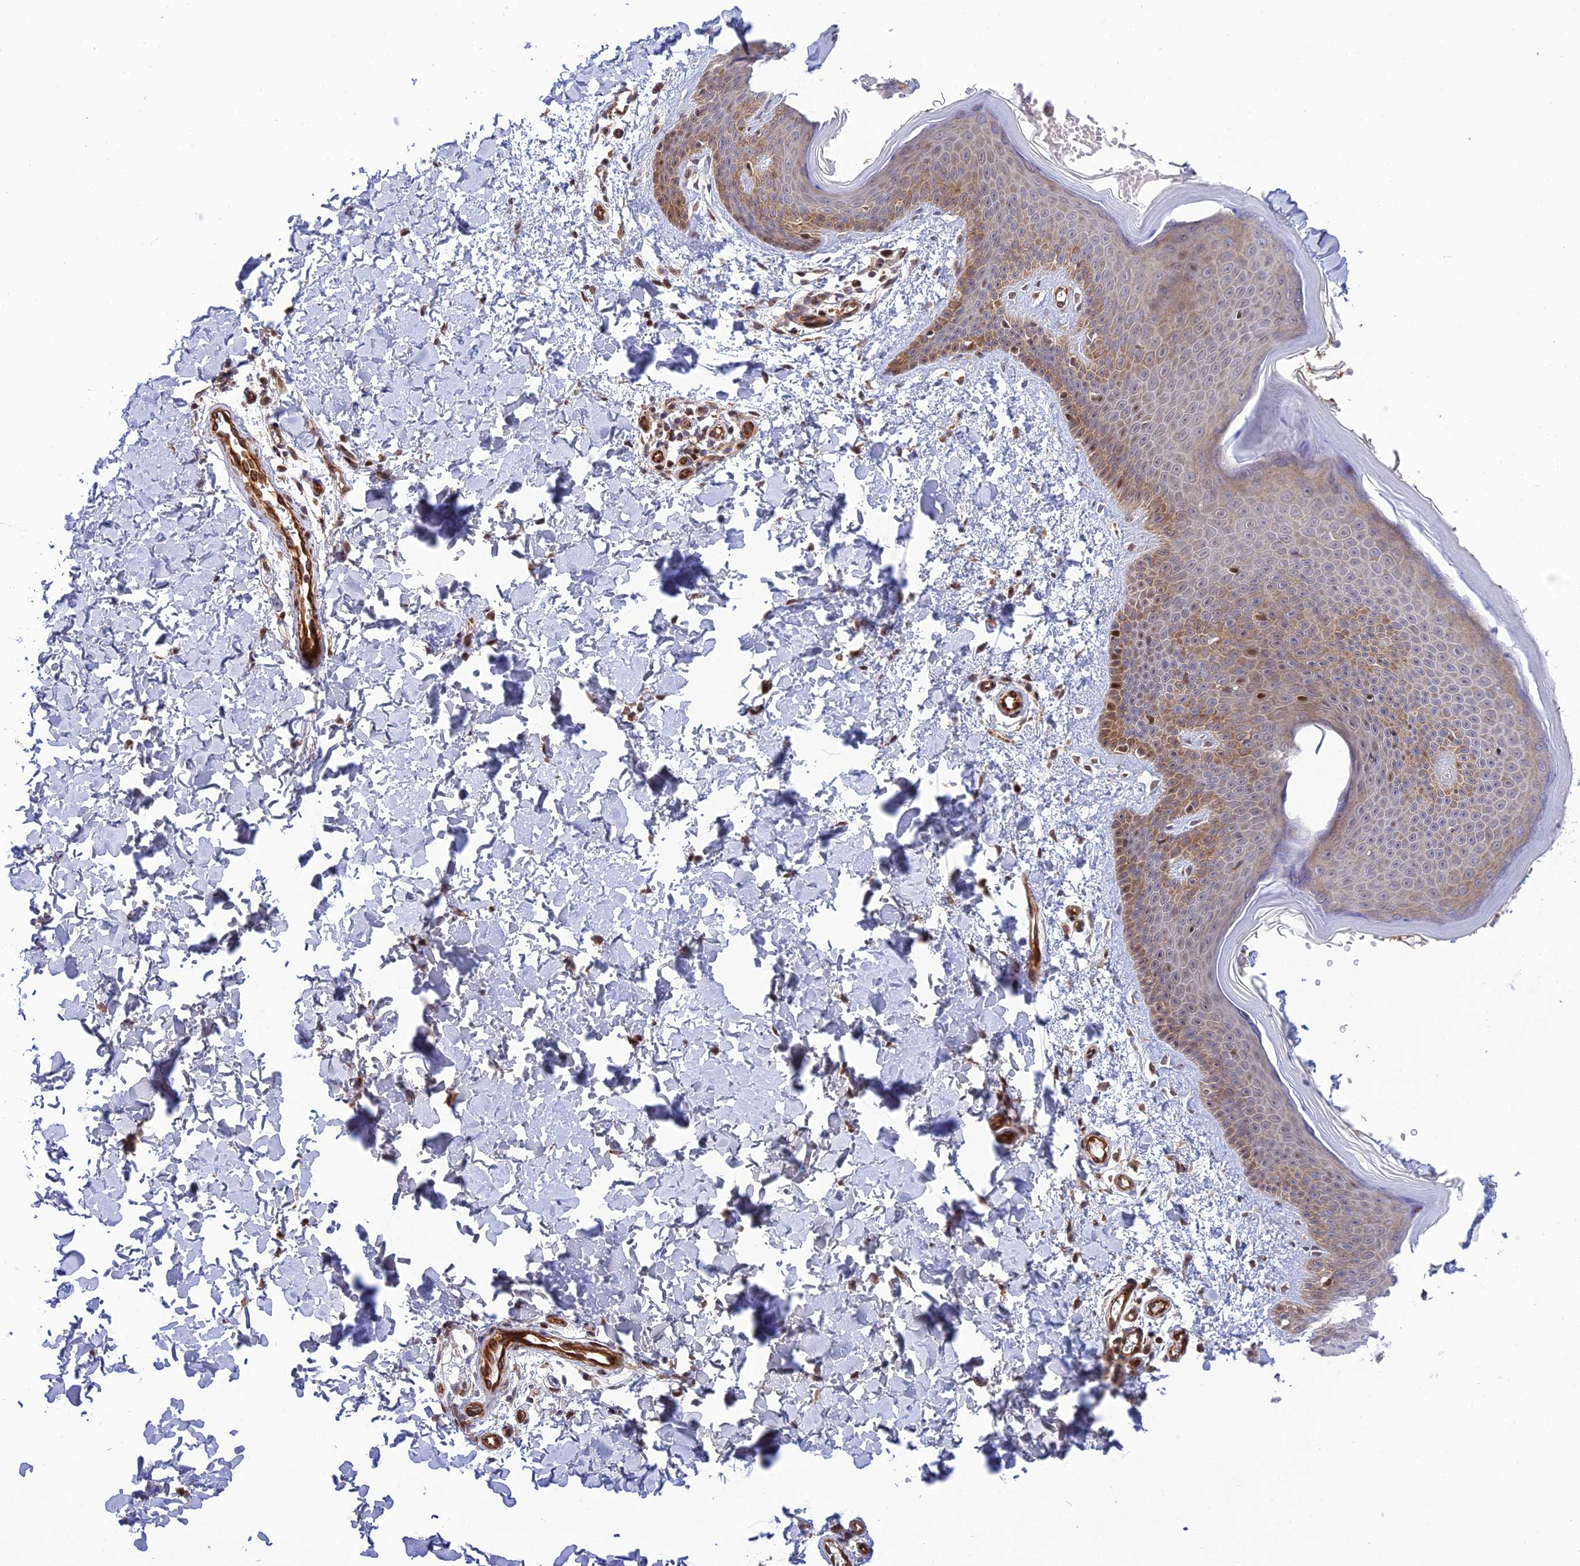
{"staining": {"intensity": "weak", "quantity": ">75%", "location": "cytoplasmic/membranous"}, "tissue": "skin", "cell_type": "Fibroblasts", "image_type": "normal", "snomed": [{"axis": "morphology", "description": "Normal tissue, NOS"}, {"axis": "topography", "description": "Skin"}], "caption": "Weak cytoplasmic/membranous expression is appreciated in approximately >75% of fibroblasts in unremarkable skin.", "gene": "ZNF584", "patient": {"sex": "male", "age": 36}}